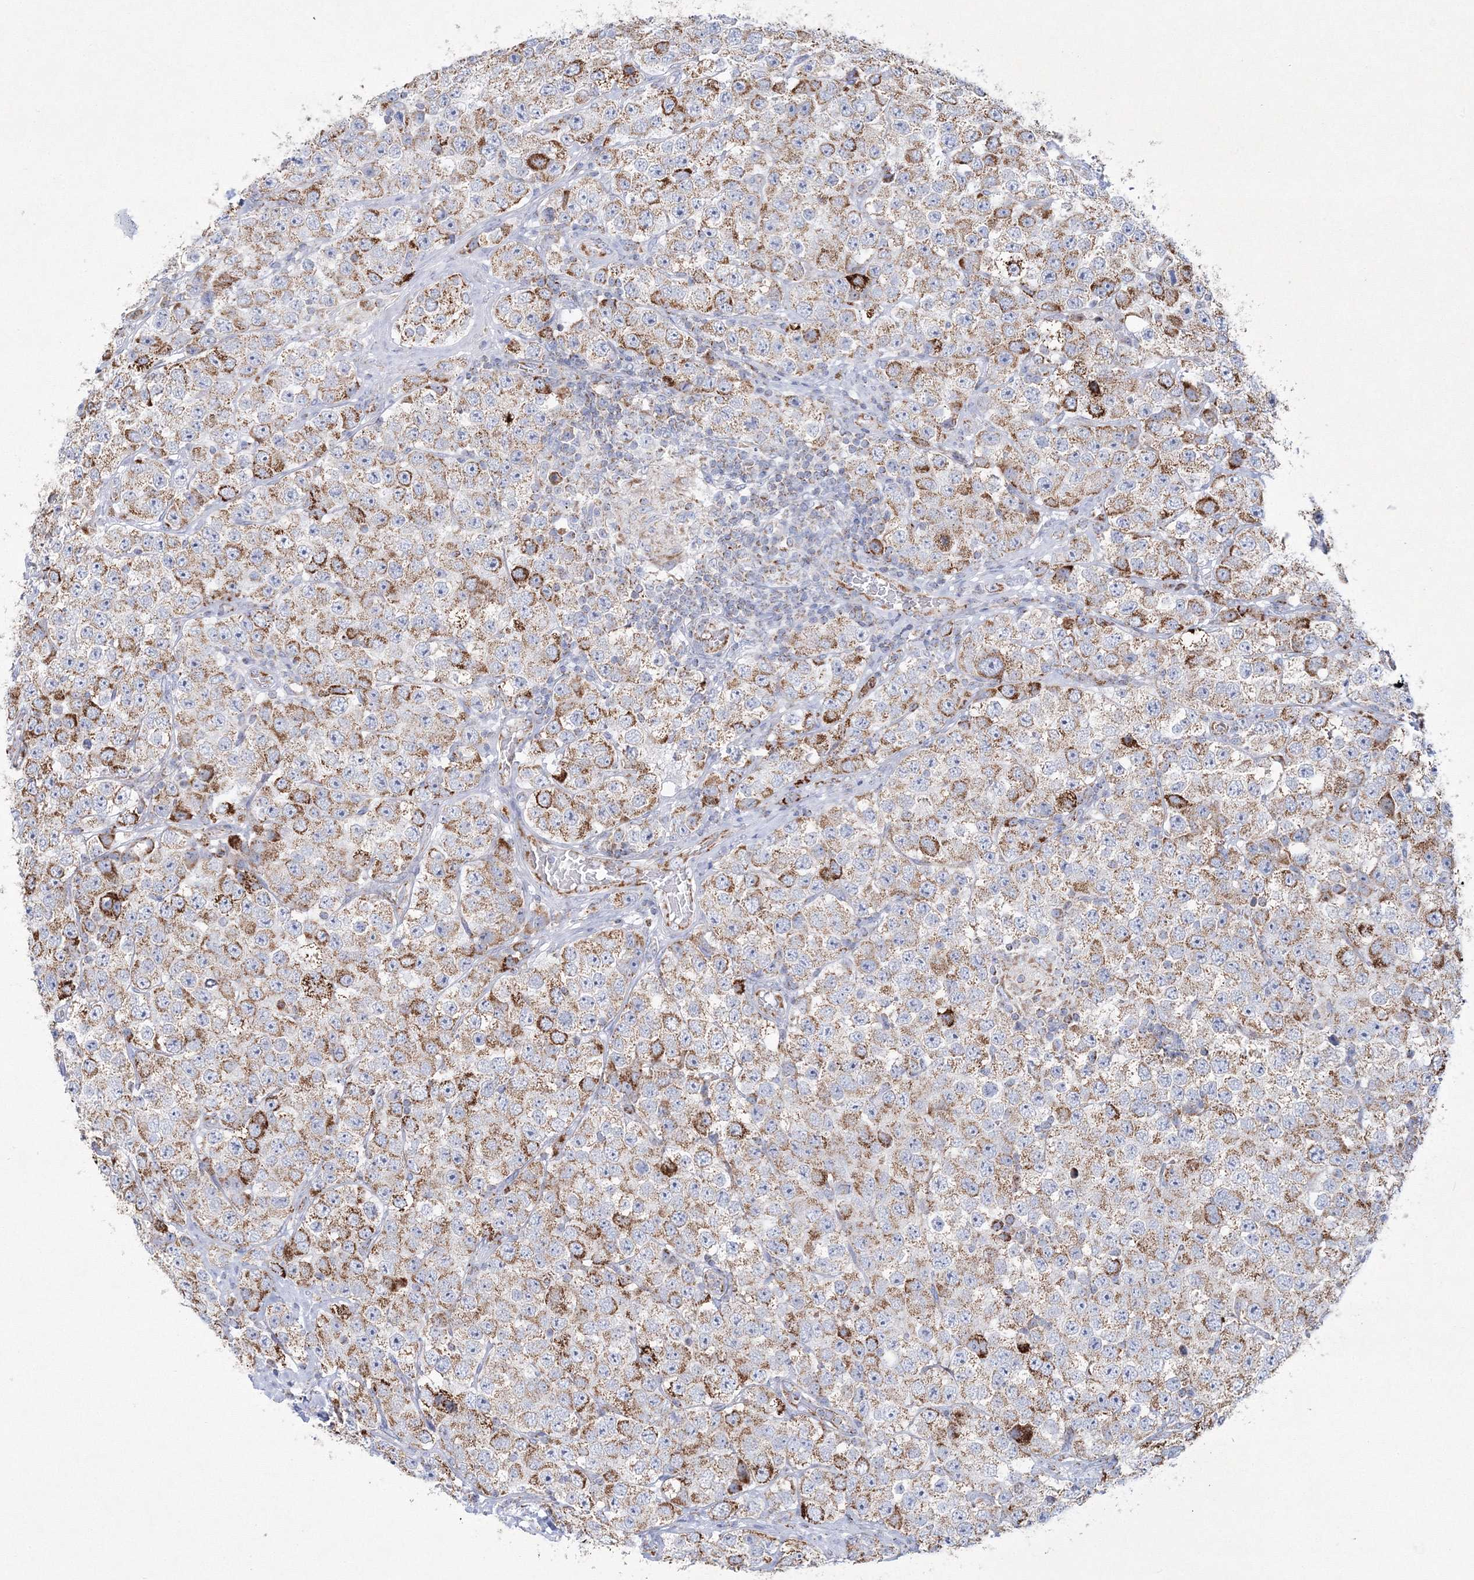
{"staining": {"intensity": "strong", "quantity": "25%-75%", "location": "cytoplasmic/membranous"}, "tissue": "testis cancer", "cell_type": "Tumor cells", "image_type": "cancer", "snomed": [{"axis": "morphology", "description": "Seminoma, NOS"}, {"axis": "topography", "description": "Testis"}], "caption": "Seminoma (testis) tissue demonstrates strong cytoplasmic/membranous staining in about 25%-75% of tumor cells", "gene": "HIBCH", "patient": {"sex": "male", "age": 28}}